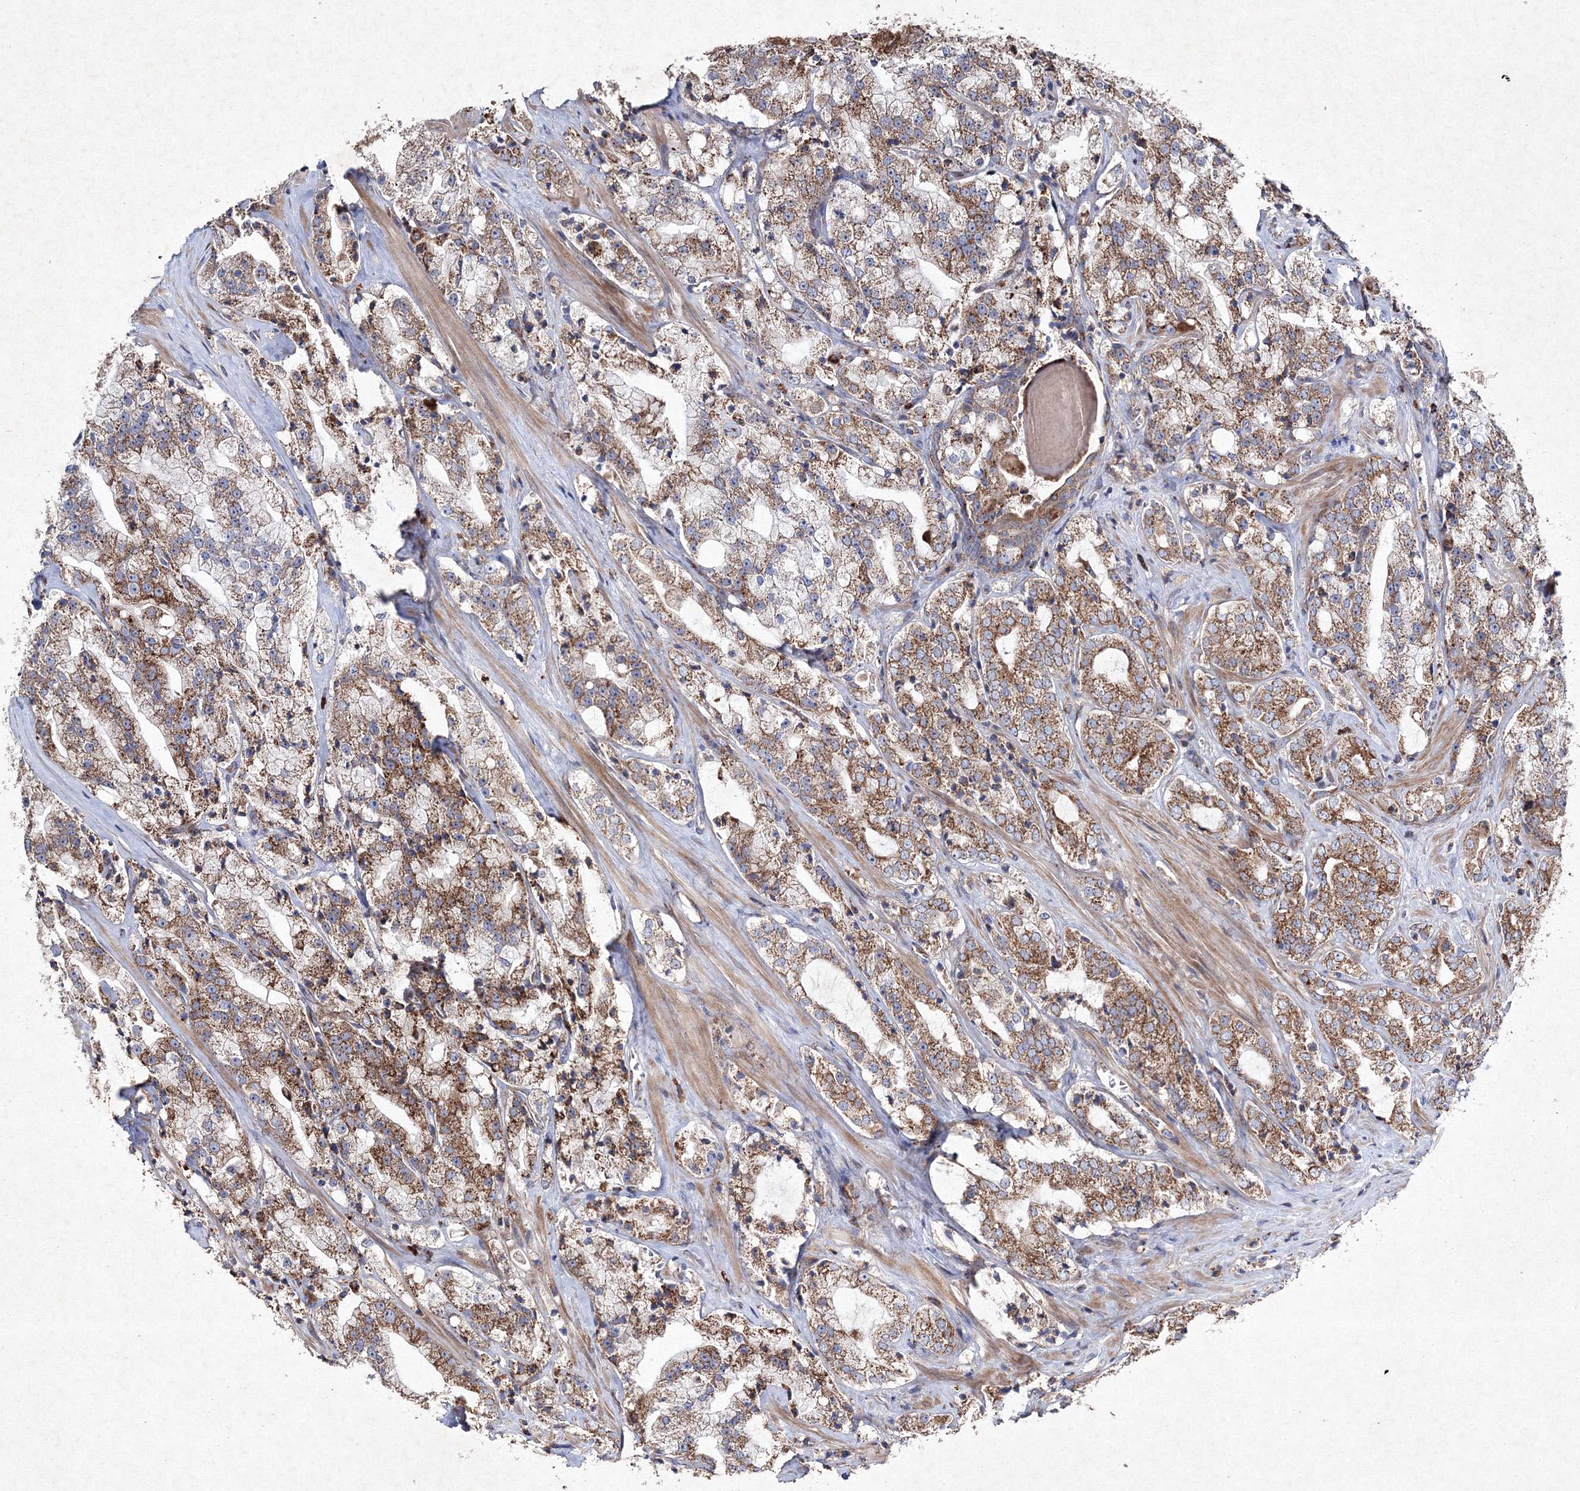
{"staining": {"intensity": "moderate", "quantity": ">75%", "location": "cytoplasmic/membranous"}, "tissue": "prostate cancer", "cell_type": "Tumor cells", "image_type": "cancer", "snomed": [{"axis": "morphology", "description": "Adenocarcinoma, High grade"}, {"axis": "topography", "description": "Prostate"}], "caption": "Immunohistochemical staining of human prostate cancer exhibits moderate cytoplasmic/membranous protein positivity in about >75% of tumor cells.", "gene": "GFM1", "patient": {"sex": "male", "age": 64}}